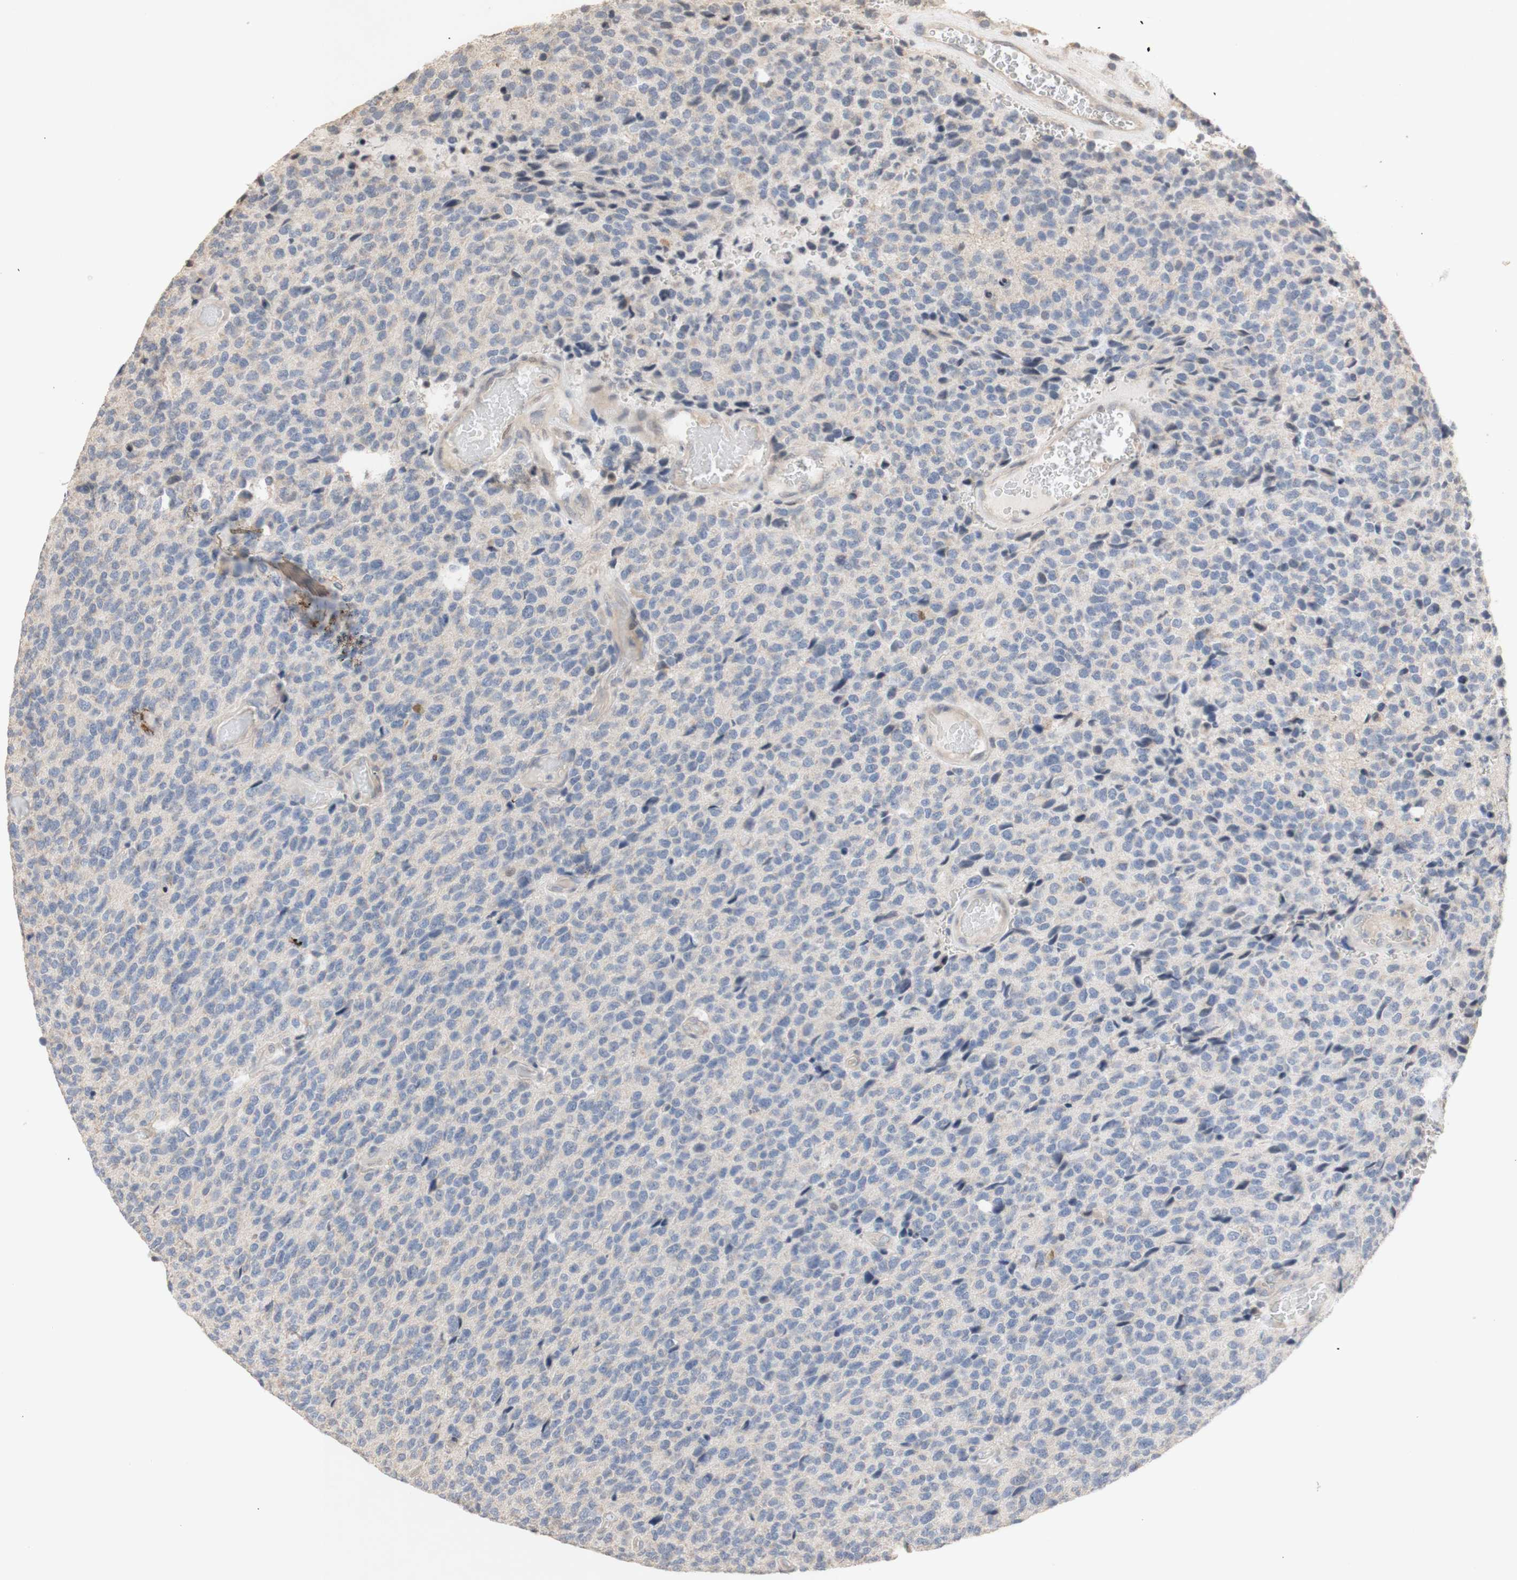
{"staining": {"intensity": "negative", "quantity": "none", "location": "none"}, "tissue": "glioma", "cell_type": "Tumor cells", "image_type": "cancer", "snomed": [{"axis": "morphology", "description": "Glioma, malignant, High grade"}, {"axis": "topography", "description": "pancreas cauda"}], "caption": "Tumor cells show no significant expression in glioma.", "gene": "FOSB", "patient": {"sex": "male", "age": 60}}